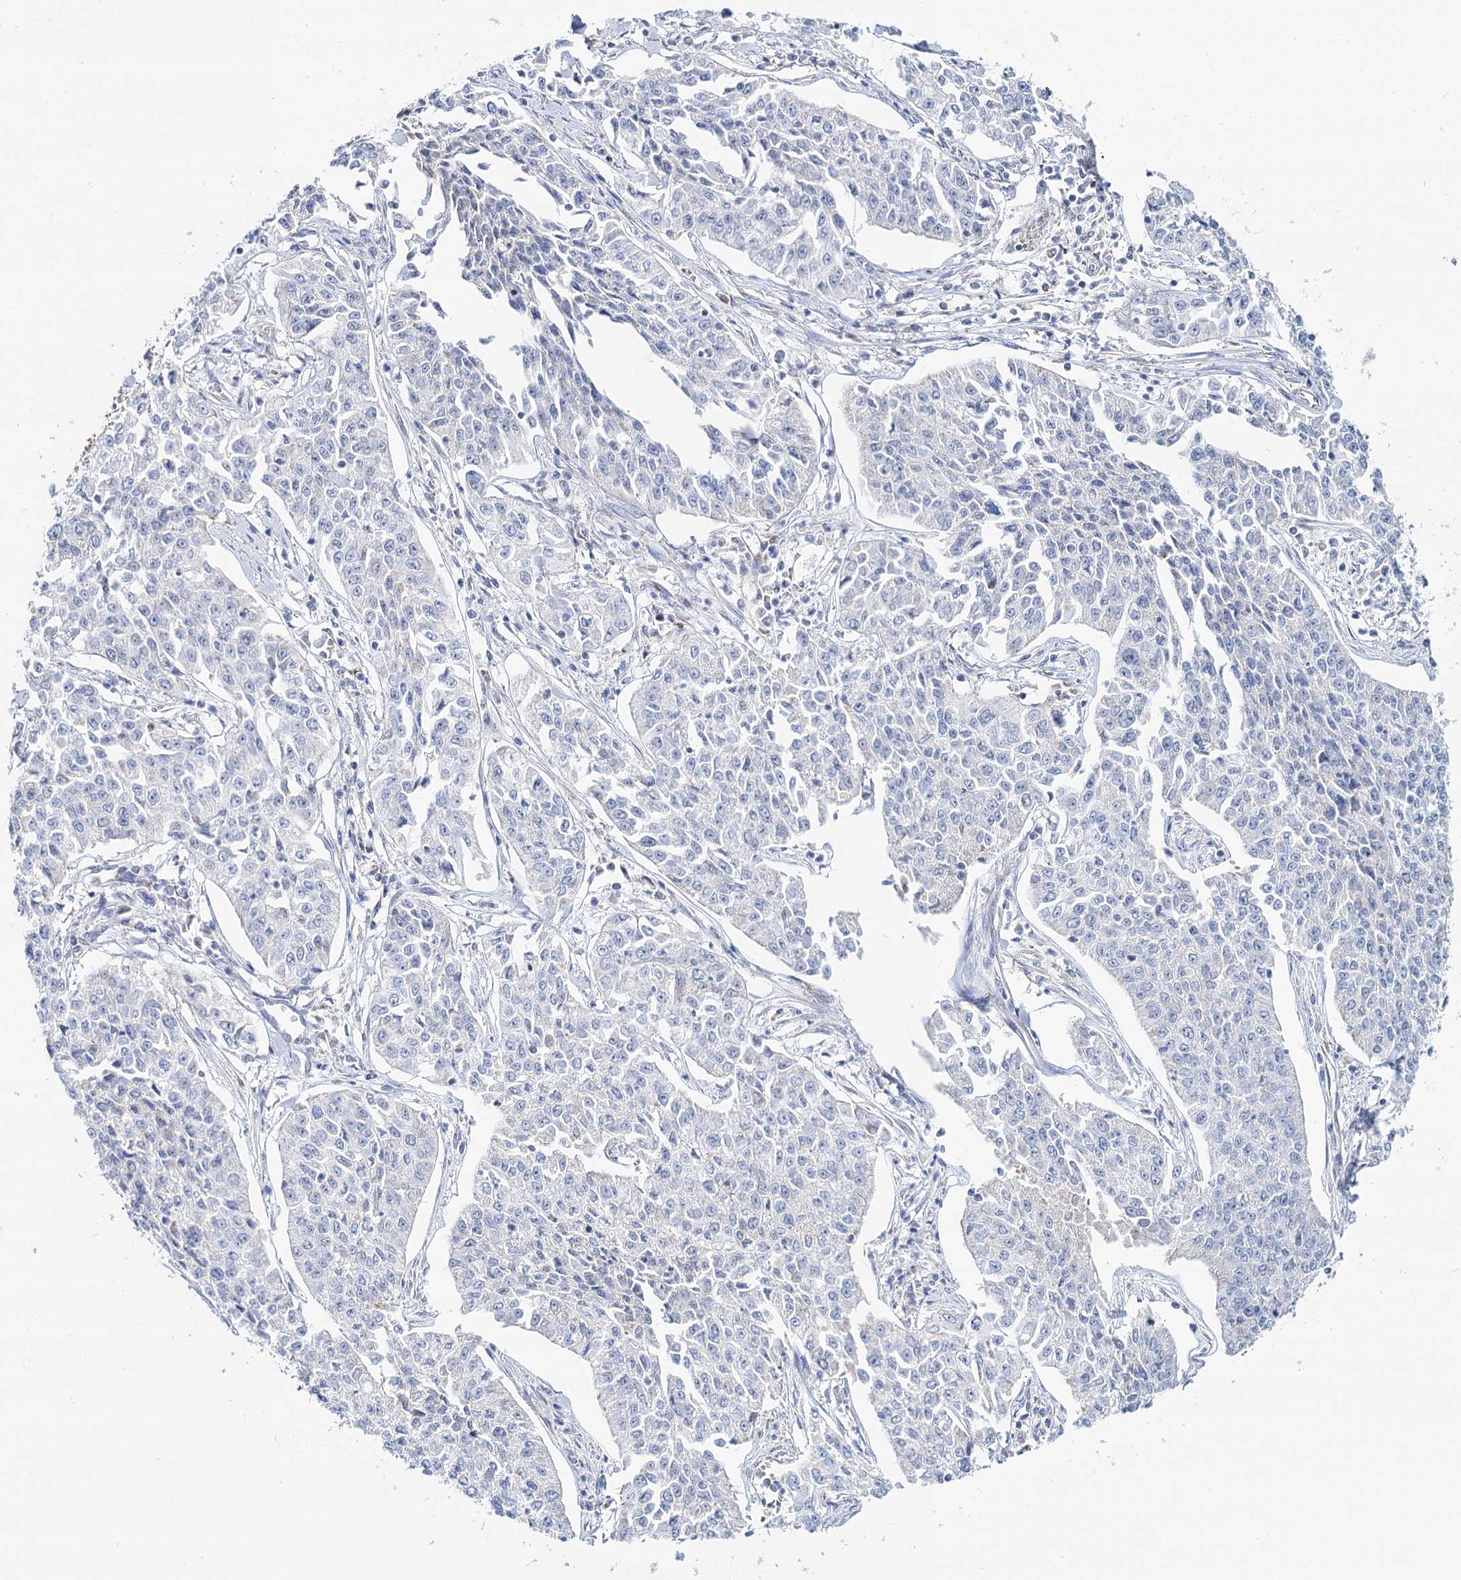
{"staining": {"intensity": "negative", "quantity": "none", "location": "none"}, "tissue": "cervical cancer", "cell_type": "Tumor cells", "image_type": "cancer", "snomed": [{"axis": "morphology", "description": "Squamous cell carcinoma, NOS"}, {"axis": "topography", "description": "Cervix"}], "caption": "An IHC photomicrograph of cervical cancer (squamous cell carcinoma) is shown. There is no staining in tumor cells of cervical cancer (squamous cell carcinoma).", "gene": "MCCC2", "patient": {"sex": "female", "age": 35}}